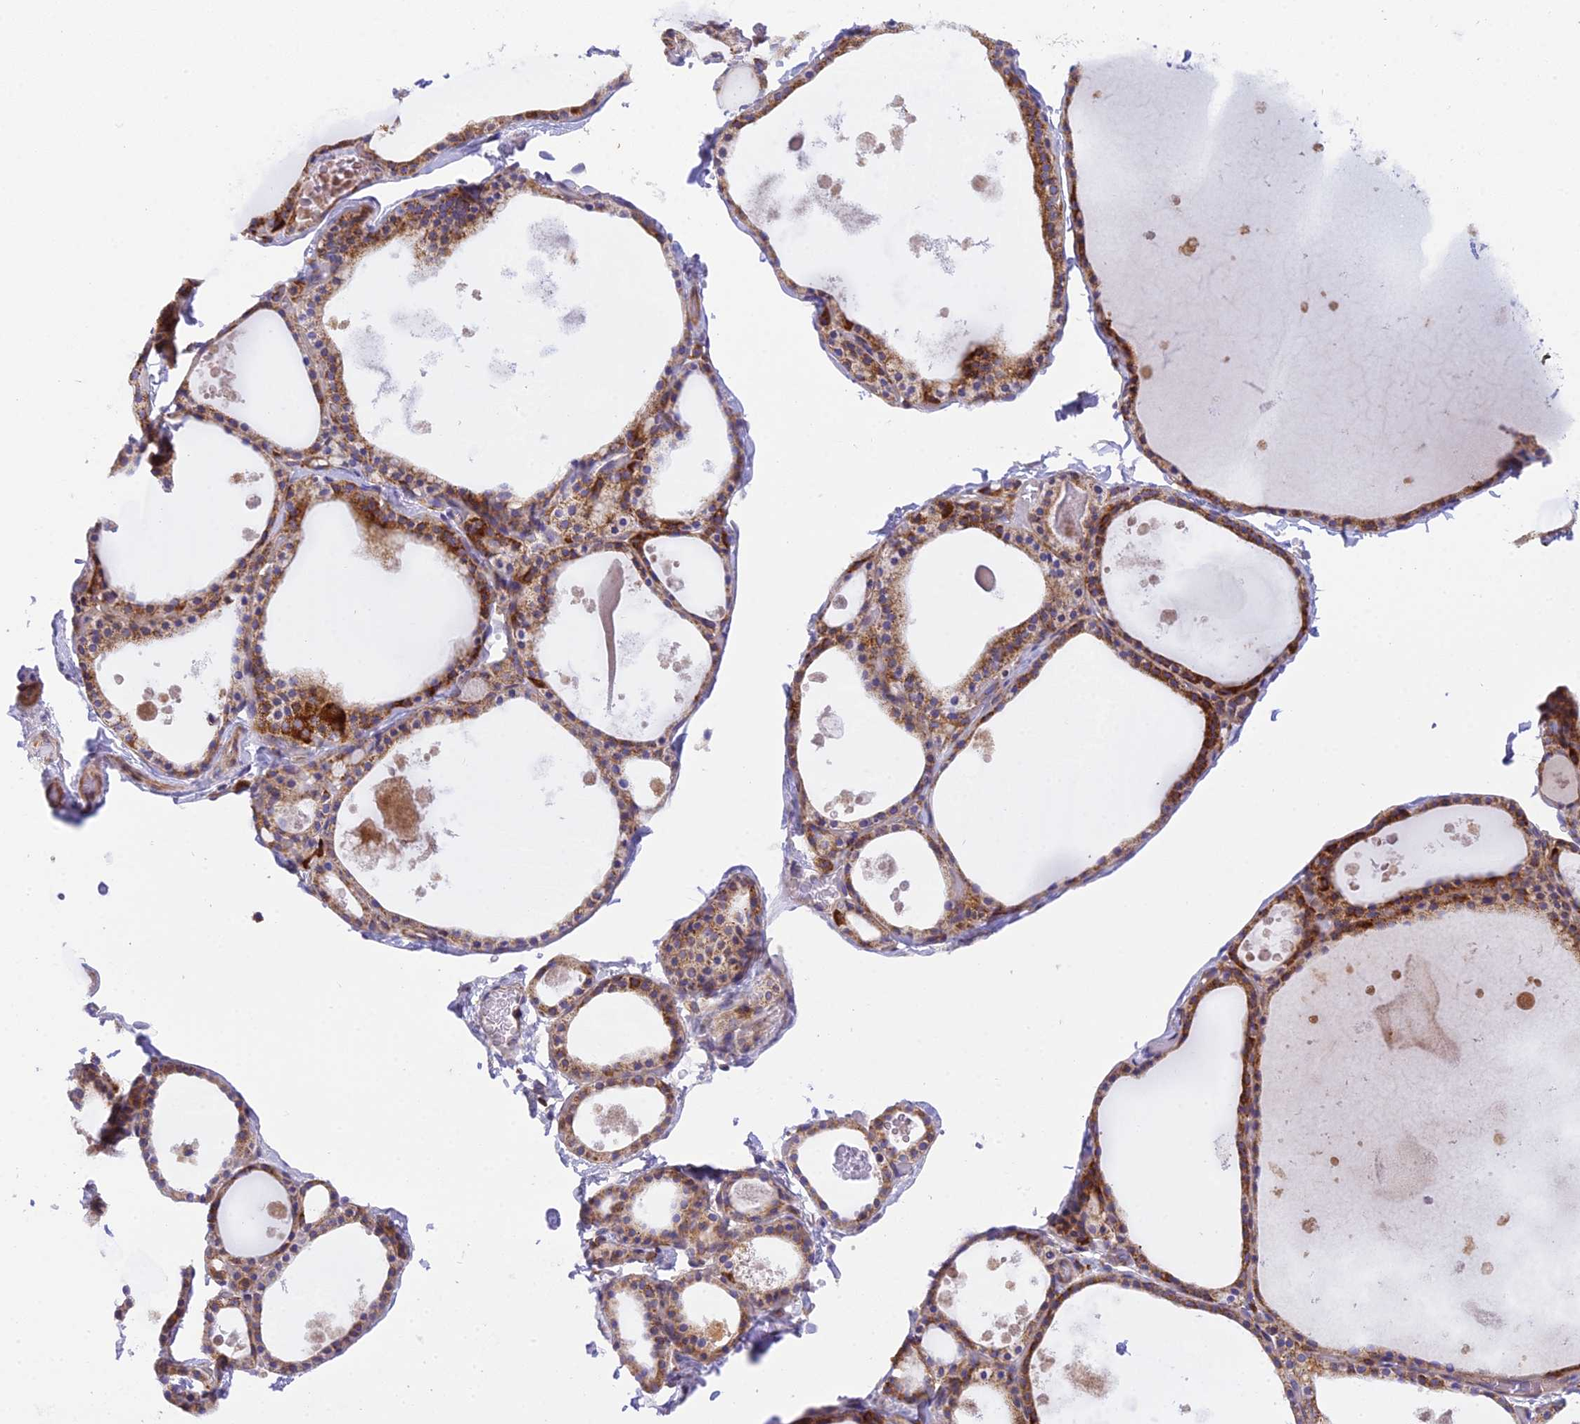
{"staining": {"intensity": "strong", "quantity": ">75%", "location": "cytoplasmic/membranous"}, "tissue": "thyroid gland", "cell_type": "Glandular cells", "image_type": "normal", "snomed": [{"axis": "morphology", "description": "Normal tissue, NOS"}, {"axis": "topography", "description": "Thyroid gland"}], "caption": "Glandular cells exhibit strong cytoplasmic/membranous staining in approximately >75% of cells in benign thyroid gland.", "gene": "CLCN7", "patient": {"sex": "male", "age": 56}}